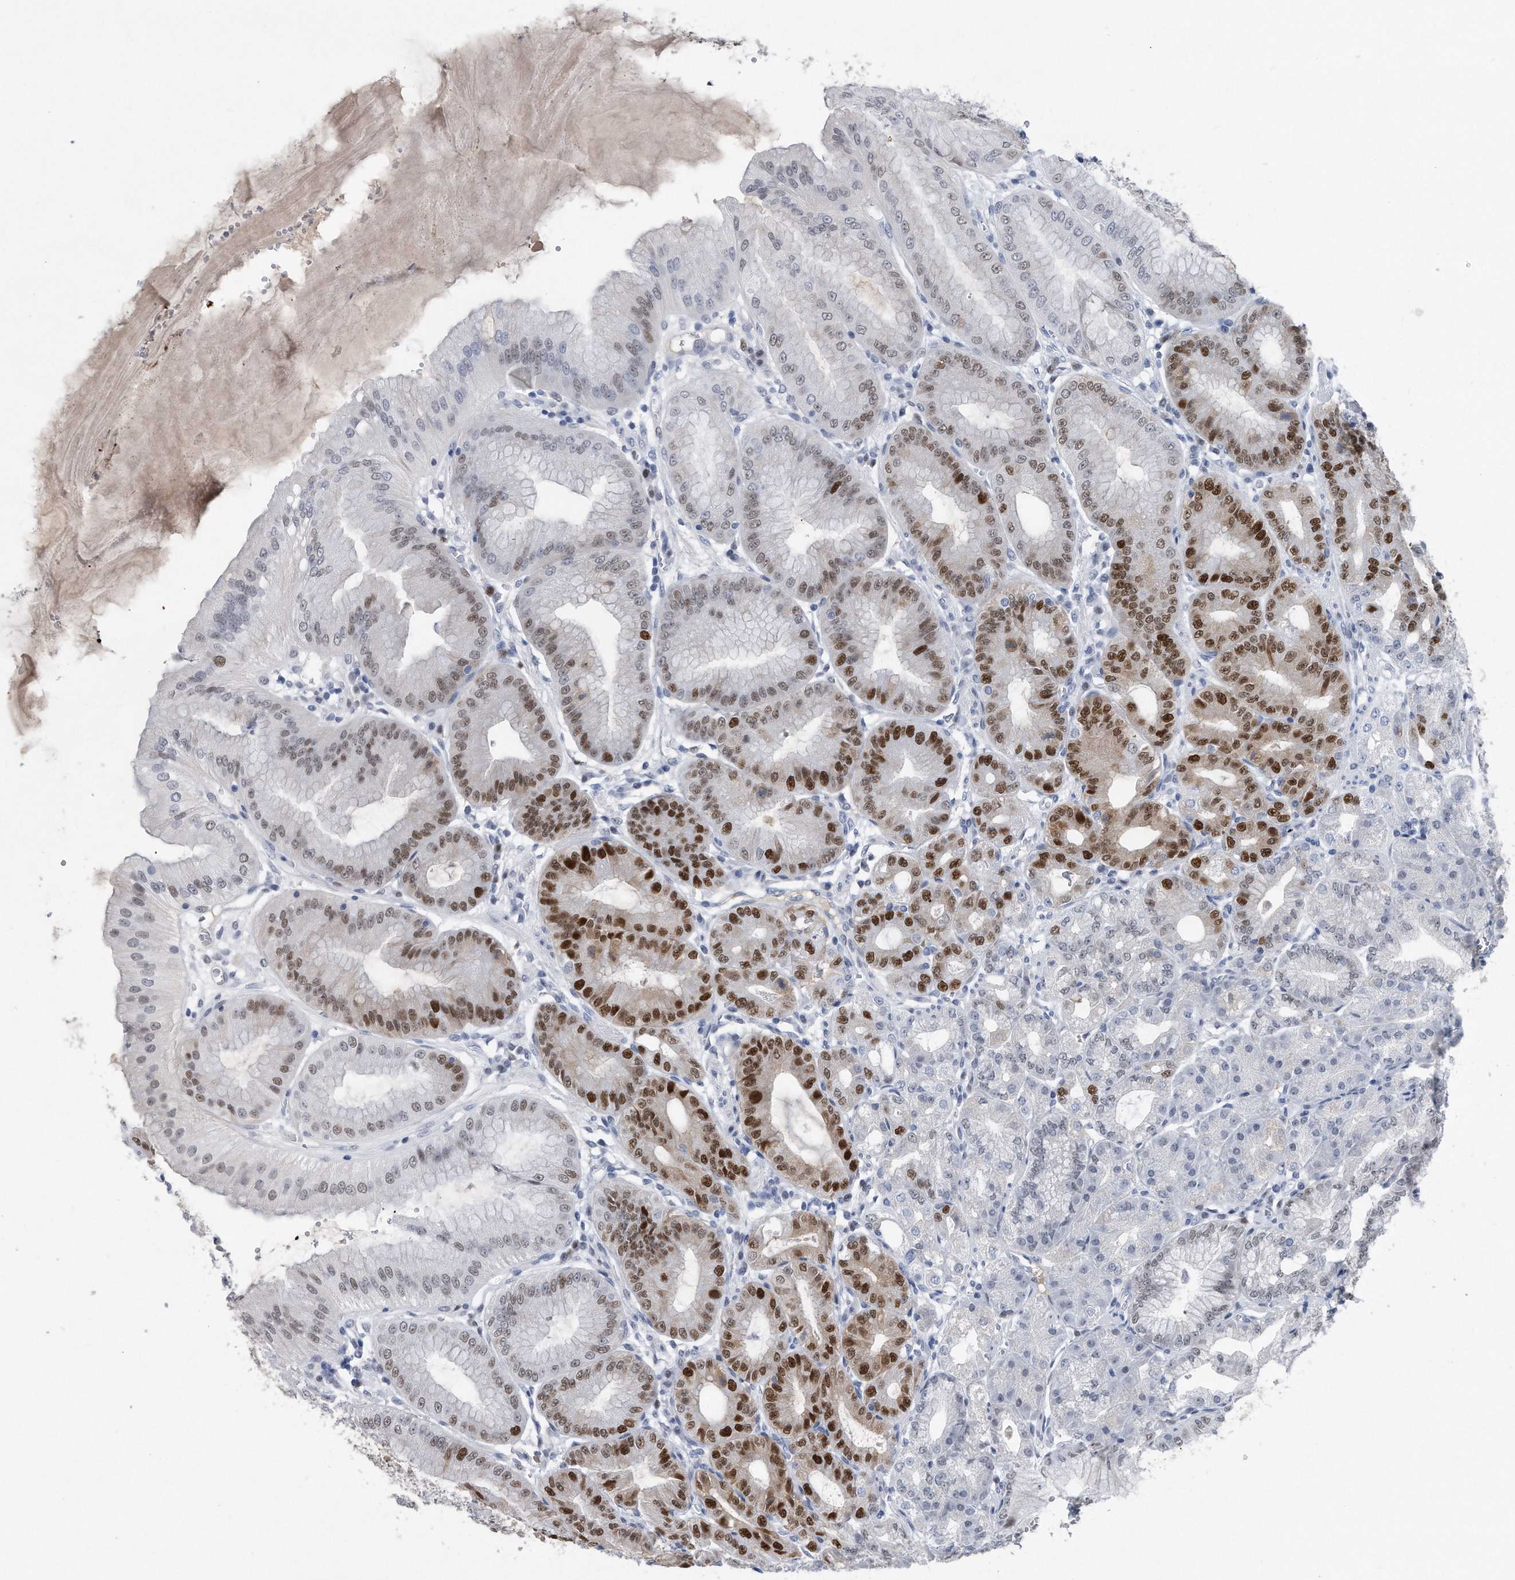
{"staining": {"intensity": "strong", "quantity": "<25%", "location": "nuclear"}, "tissue": "stomach", "cell_type": "Glandular cells", "image_type": "normal", "snomed": [{"axis": "morphology", "description": "Normal tissue, NOS"}, {"axis": "topography", "description": "Stomach, lower"}], "caption": "Immunohistochemistry (IHC) staining of normal stomach, which shows medium levels of strong nuclear expression in approximately <25% of glandular cells indicating strong nuclear protein staining. The staining was performed using DAB (brown) for protein detection and nuclei were counterstained in hematoxylin (blue).", "gene": "PCNA", "patient": {"sex": "male", "age": 71}}